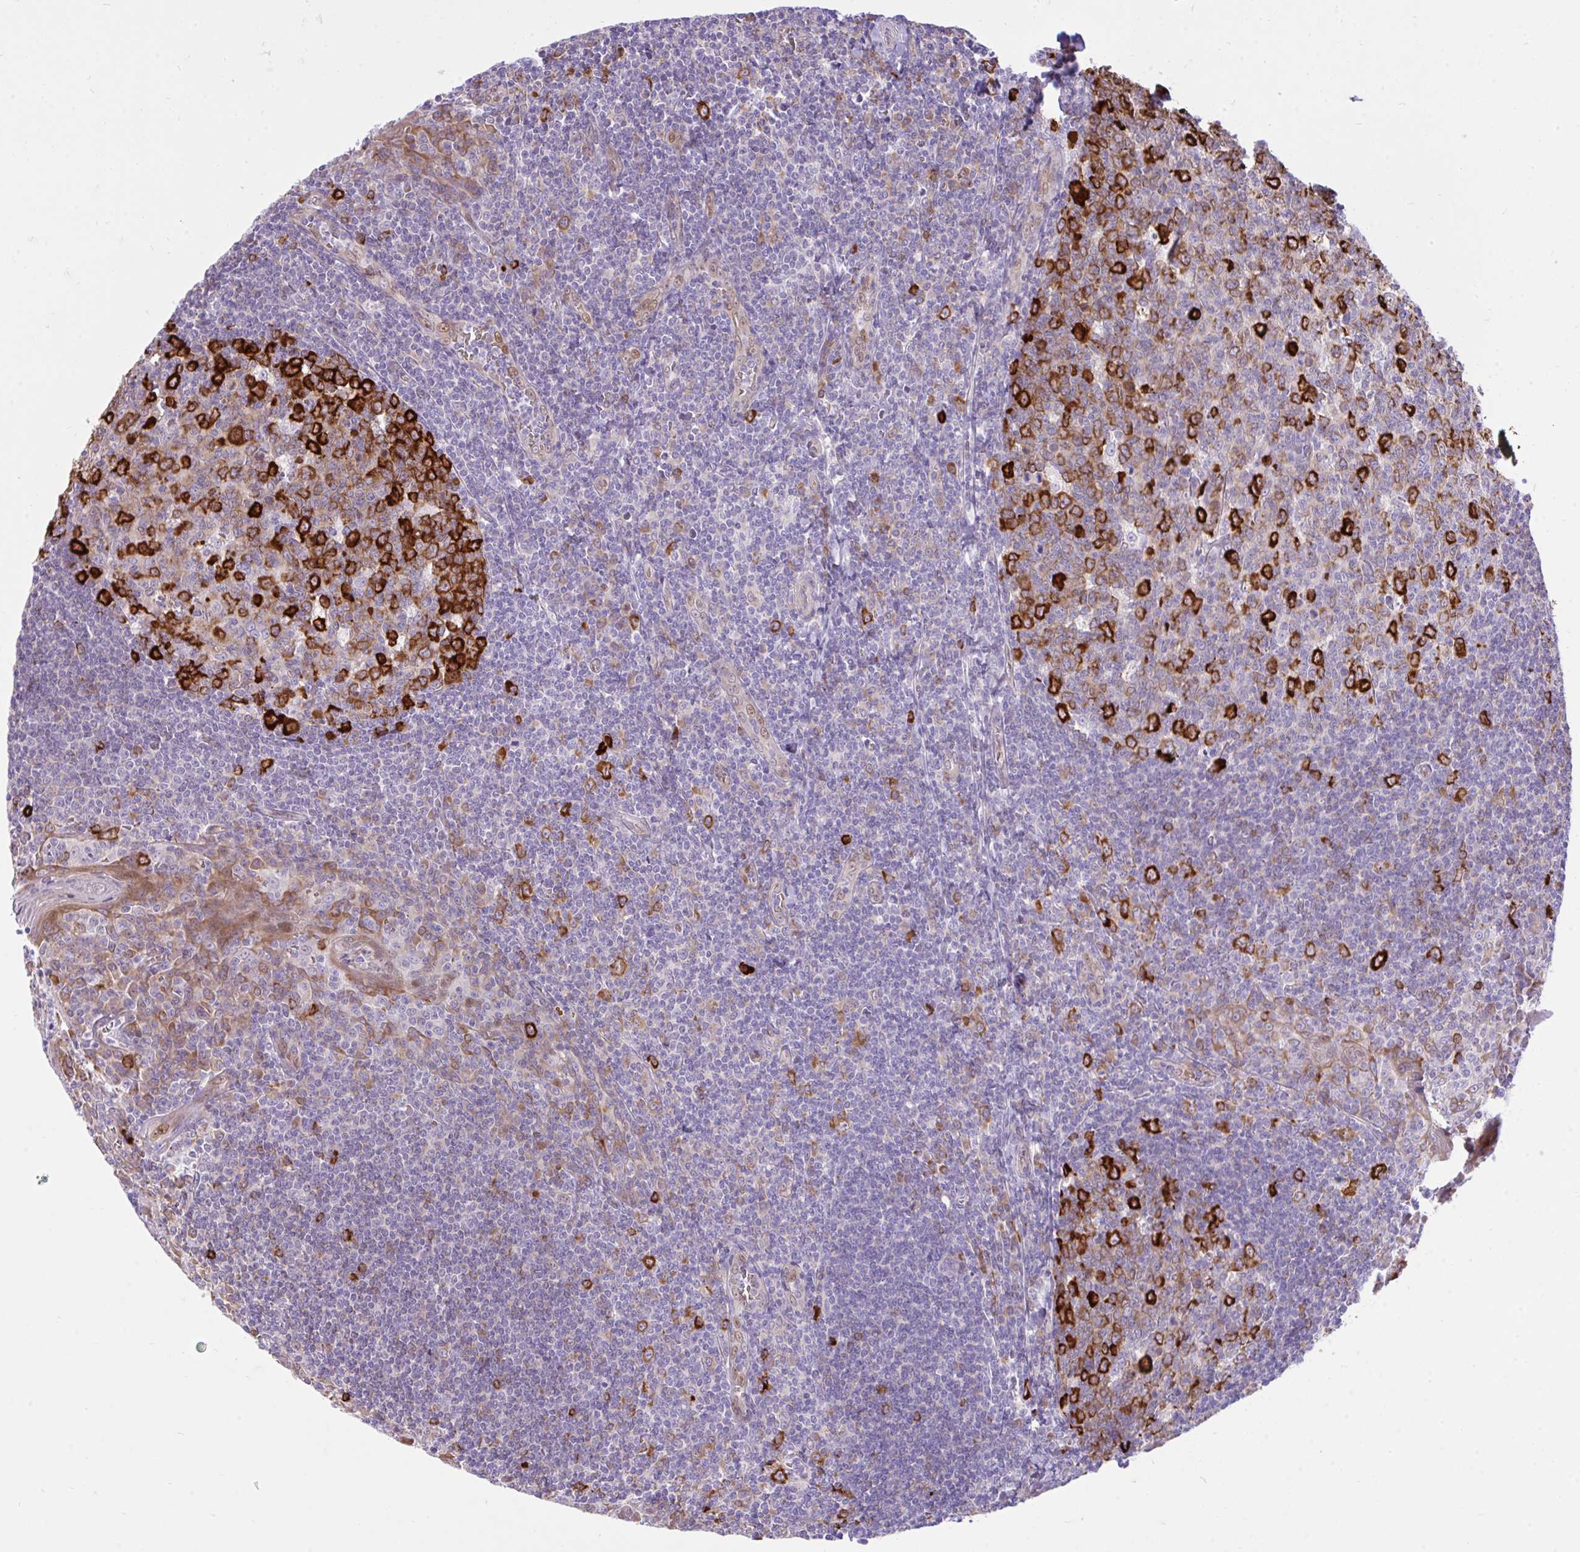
{"staining": {"intensity": "strong", "quantity": "25%-75%", "location": "cytoplasmic/membranous"}, "tissue": "tonsil", "cell_type": "Germinal center cells", "image_type": "normal", "snomed": [{"axis": "morphology", "description": "Normal tissue, NOS"}, {"axis": "topography", "description": "Tonsil"}], "caption": "Immunohistochemistry (IHC) micrograph of normal human tonsil stained for a protein (brown), which demonstrates high levels of strong cytoplasmic/membranous positivity in approximately 25%-75% of germinal center cells.", "gene": "EEF1A1", "patient": {"sex": "male", "age": 27}}